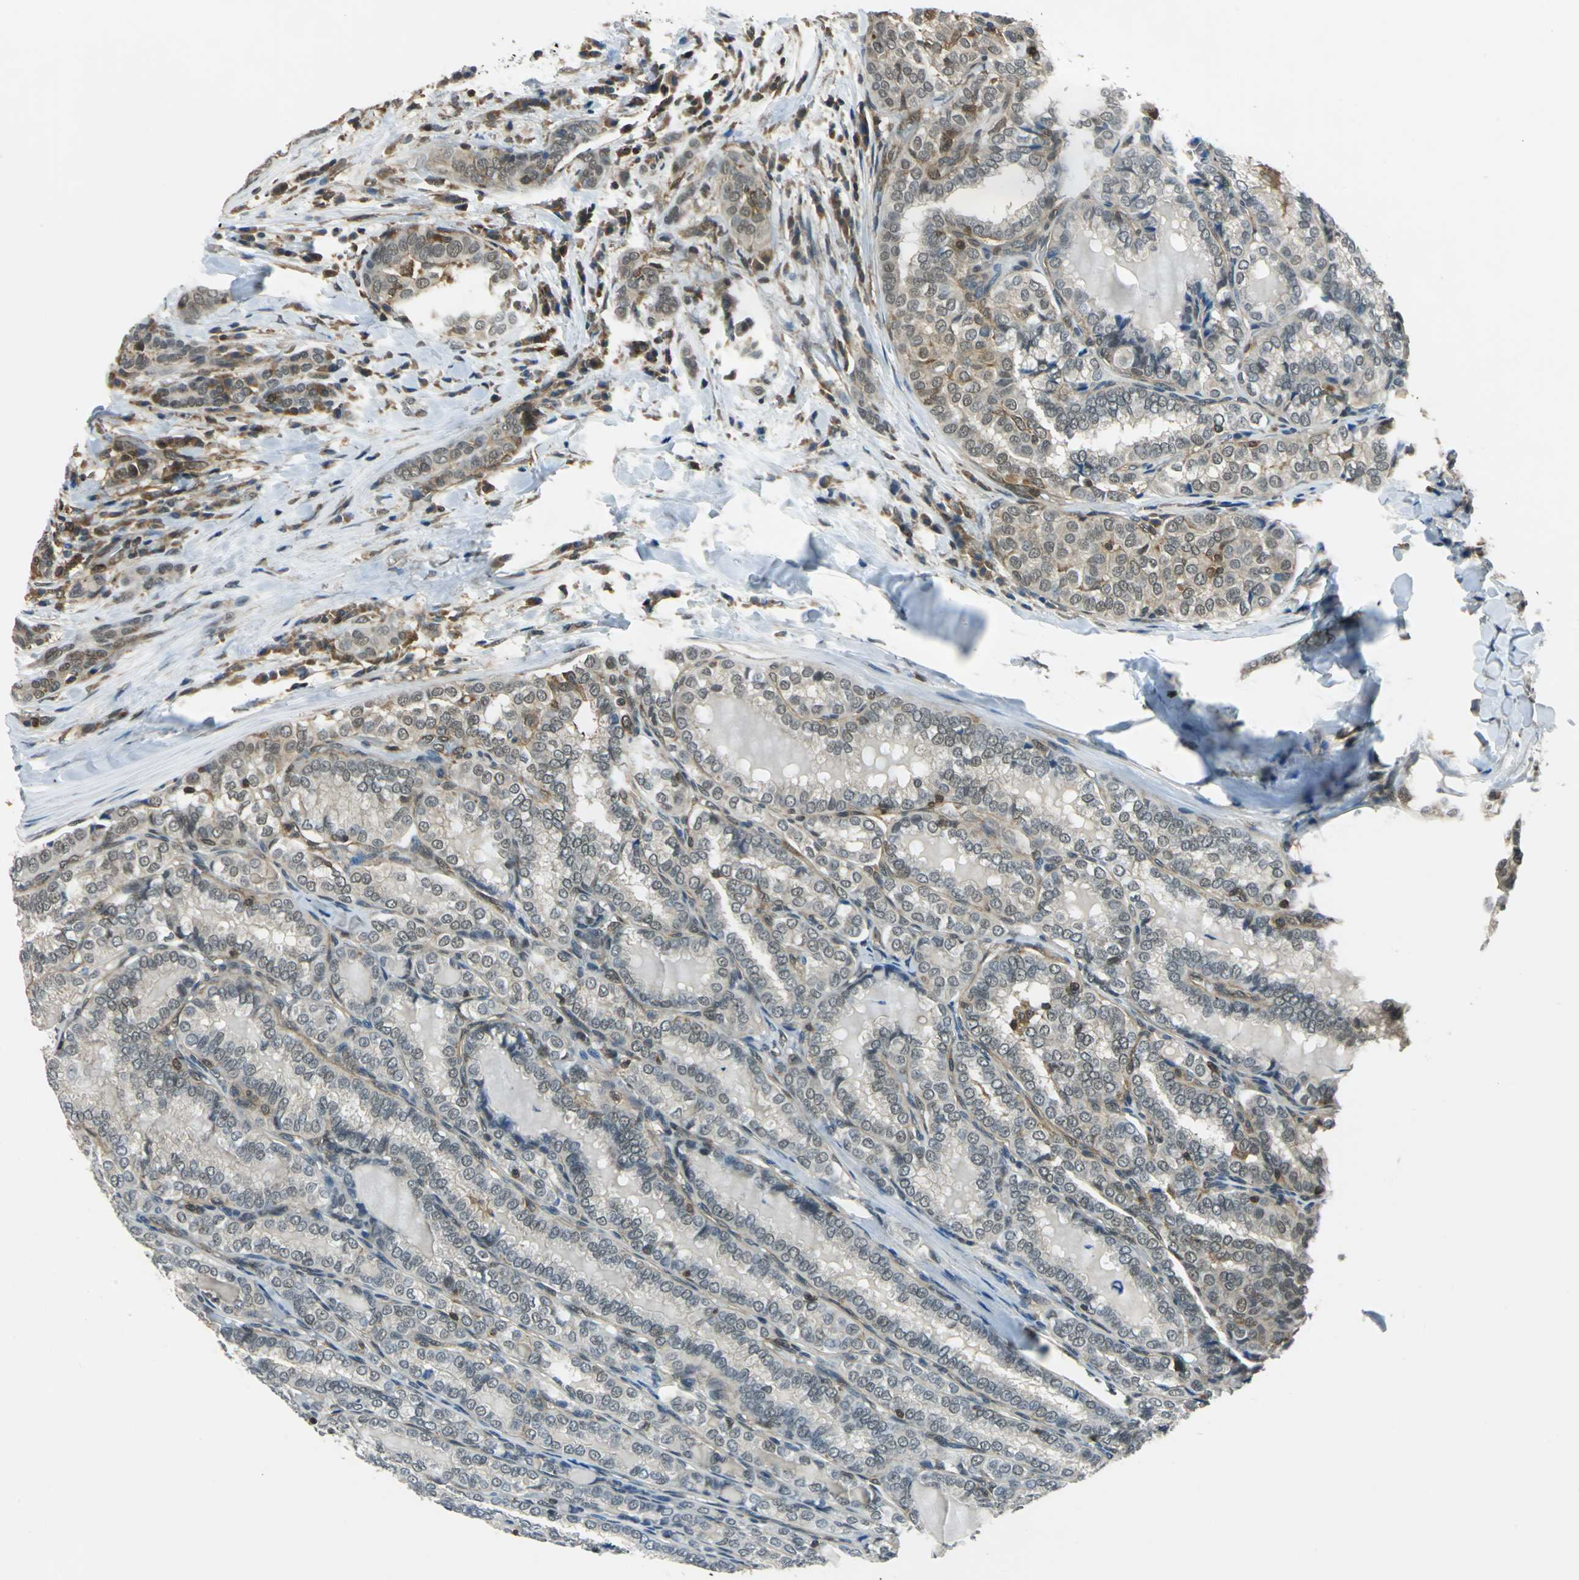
{"staining": {"intensity": "moderate", "quantity": "<25%", "location": "cytoplasmic/membranous,nuclear"}, "tissue": "thyroid cancer", "cell_type": "Tumor cells", "image_type": "cancer", "snomed": [{"axis": "morphology", "description": "Papillary adenocarcinoma, NOS"}, {"axis": "topography", "description": "Thyroid gland"}], "caption": "Moderate cytoplasmic/membranous and nuclear protein expression is appreciated in approximately <25% of tumor cells in thyroid papillary adenocarcinoma.", "gene": "ARPC3", "patient": {"sex": "female", "age": 30}}